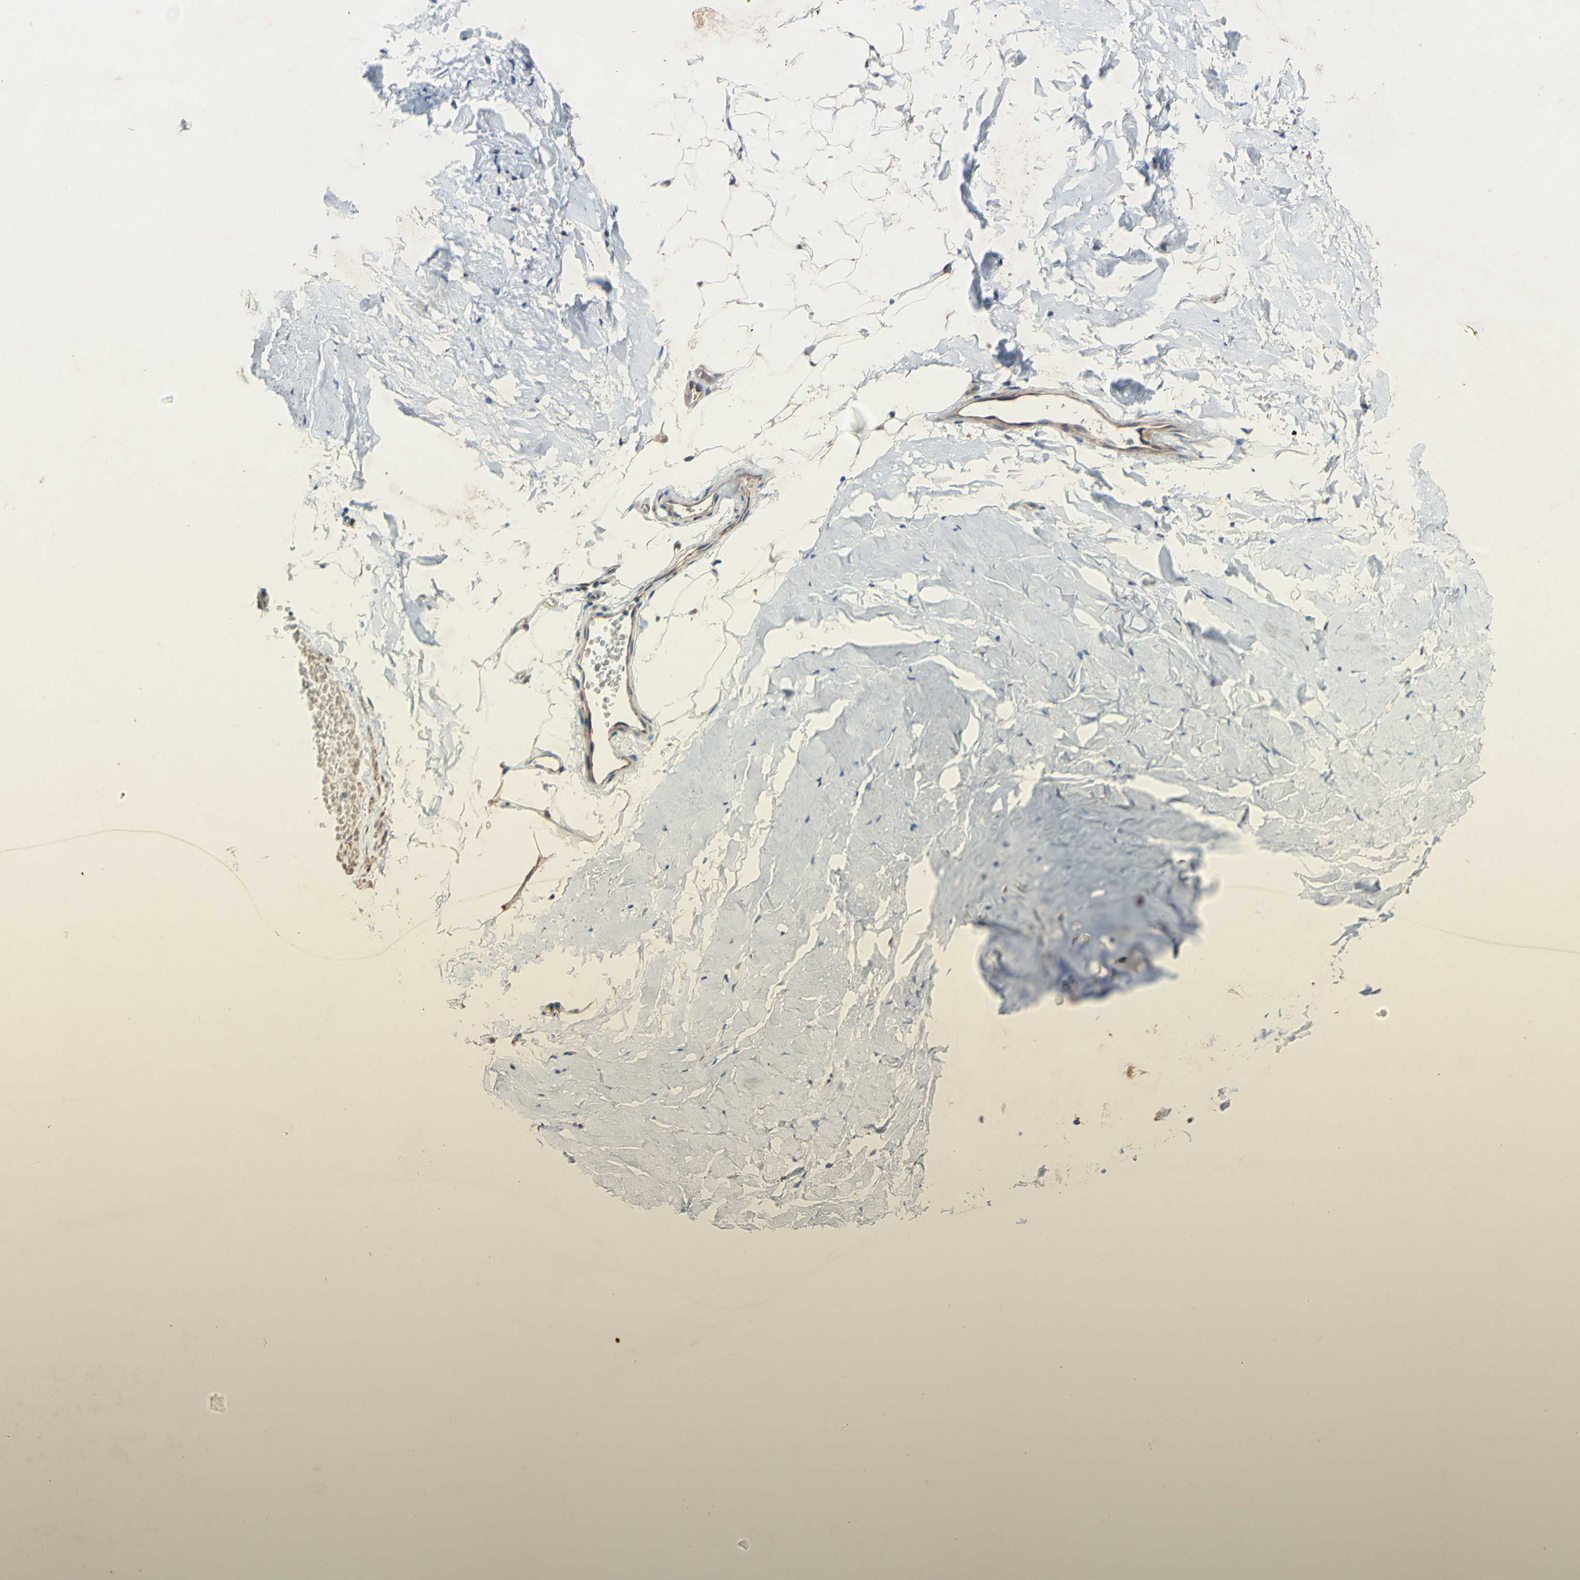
{"staining": {"intensity": "moderate", "quantity": "25%-75%", "location": "cytoplasmic/membranous"}, "tissue": "adipose tissue", "cell_type": "Adipocytes", "image_type": "normal", "snomed": [{"axis": "morphology", "description": "Normal tissue, NOS"}, {"axis": "topography", "description": "Cartilage tissue"}, {"axis": "topography", "description": "Bronchus"}], "caption": "Immunohistochemistry image of normal adipose tissue stained for a protein (brown), which displays medium levels of moderate cytoplasmic/membranous expression in about 25%-75% of adipocytes.", "gene": "PDGFB", "patient": {"sex": "female", "age": 73}}